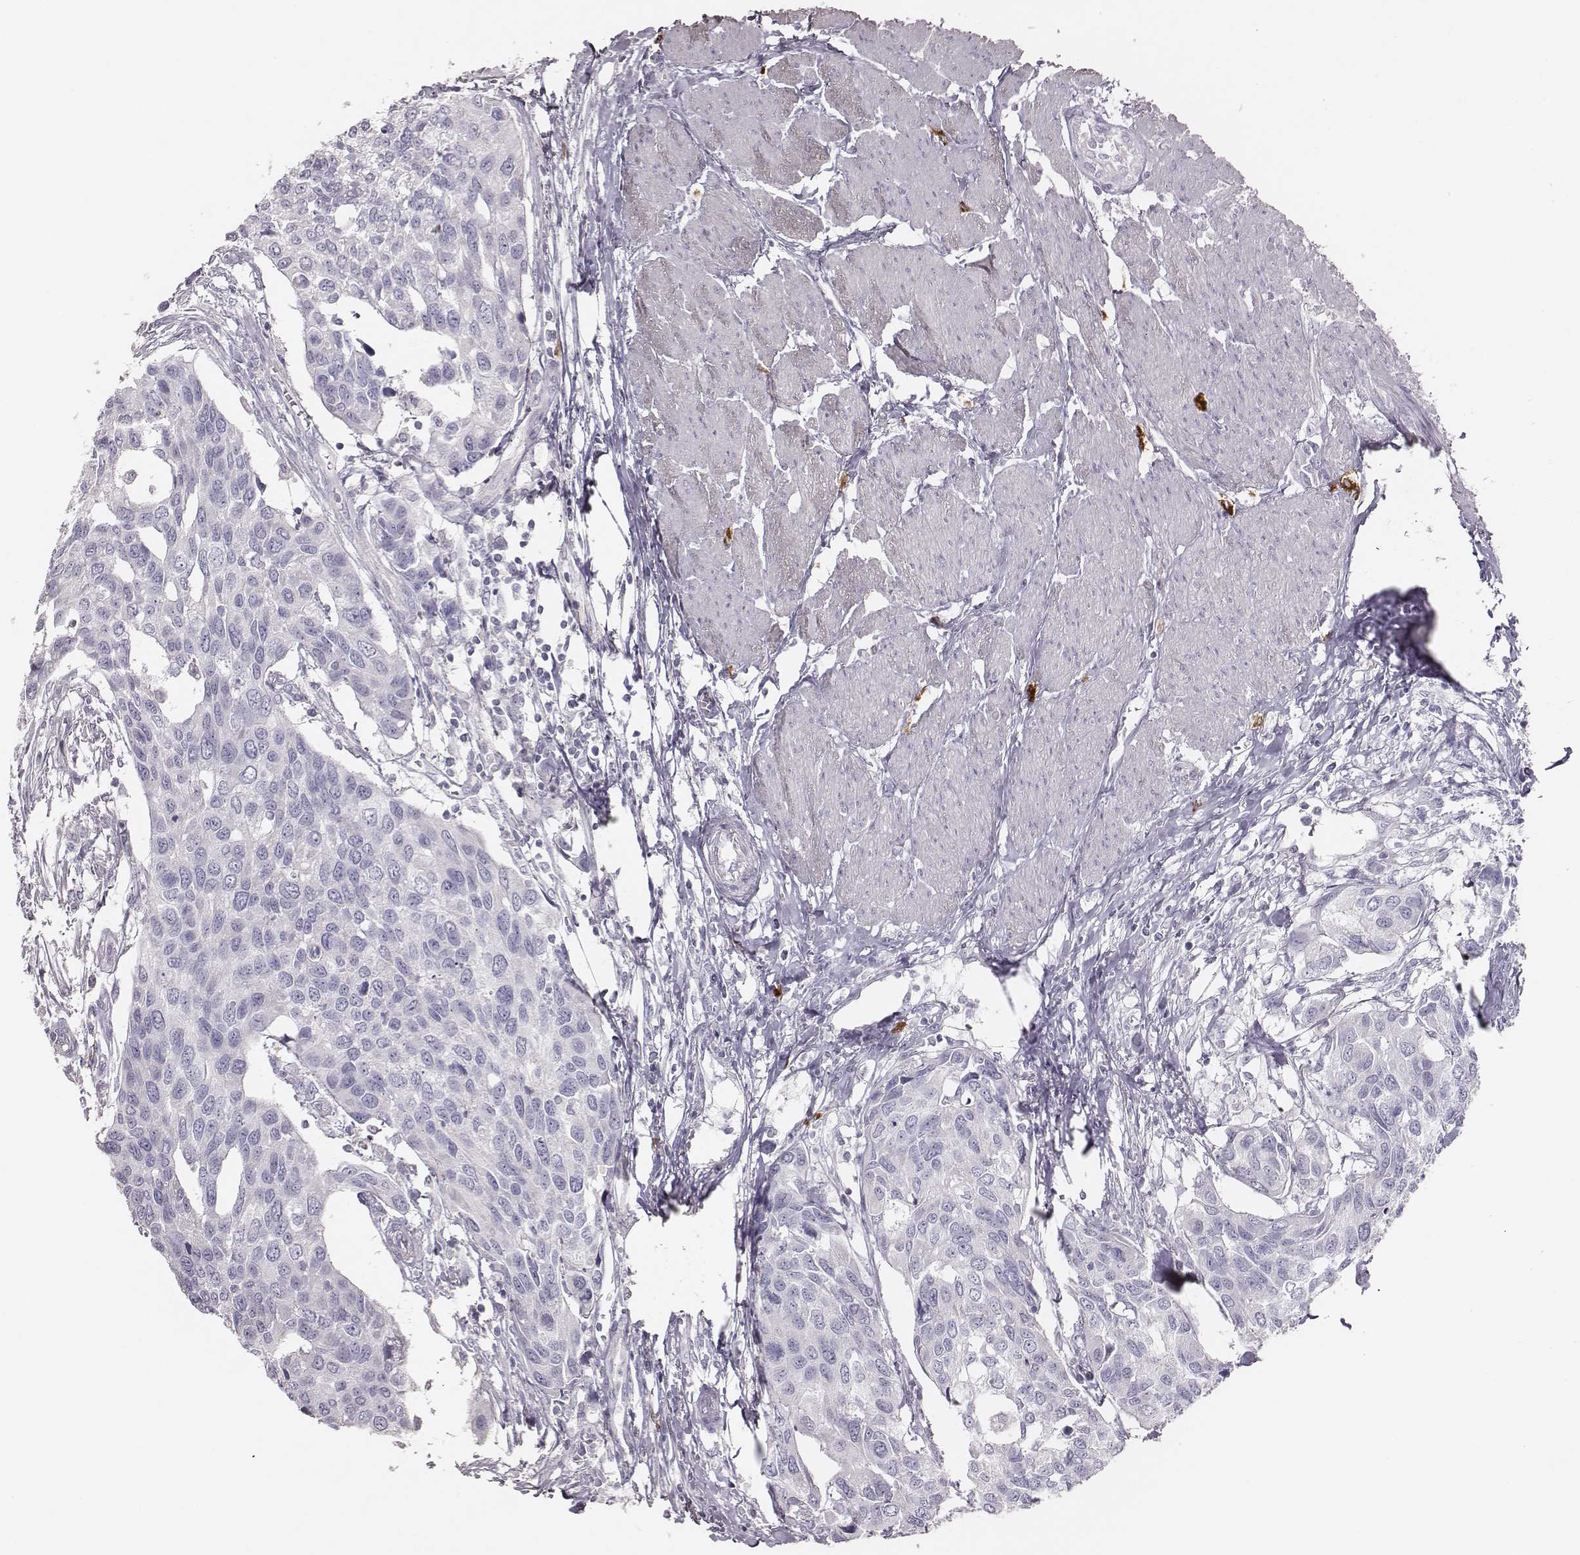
{"staining": {"intensity": "negative", "quantity": "none", "location": "none"}, "tissue": "urothelial cancer", "cell_type": "Tumor cells", "image_type": "cancer", "snomed": [{"axis": "morphology", "description": "Urothelial carcinoma, High grade"}, {"axis": "topography", "description": "Urinary bladder"}], "caption": "IHC micrograph of neoplastic tissue: human urothelial carcinoma (high-grade) stained with DAB (3,3'-diaminobenzidine) exhibits no significant protein staining in tumor cells.", "gene": "P2RY10", "patient": {"sex": "male", "age": 60}}